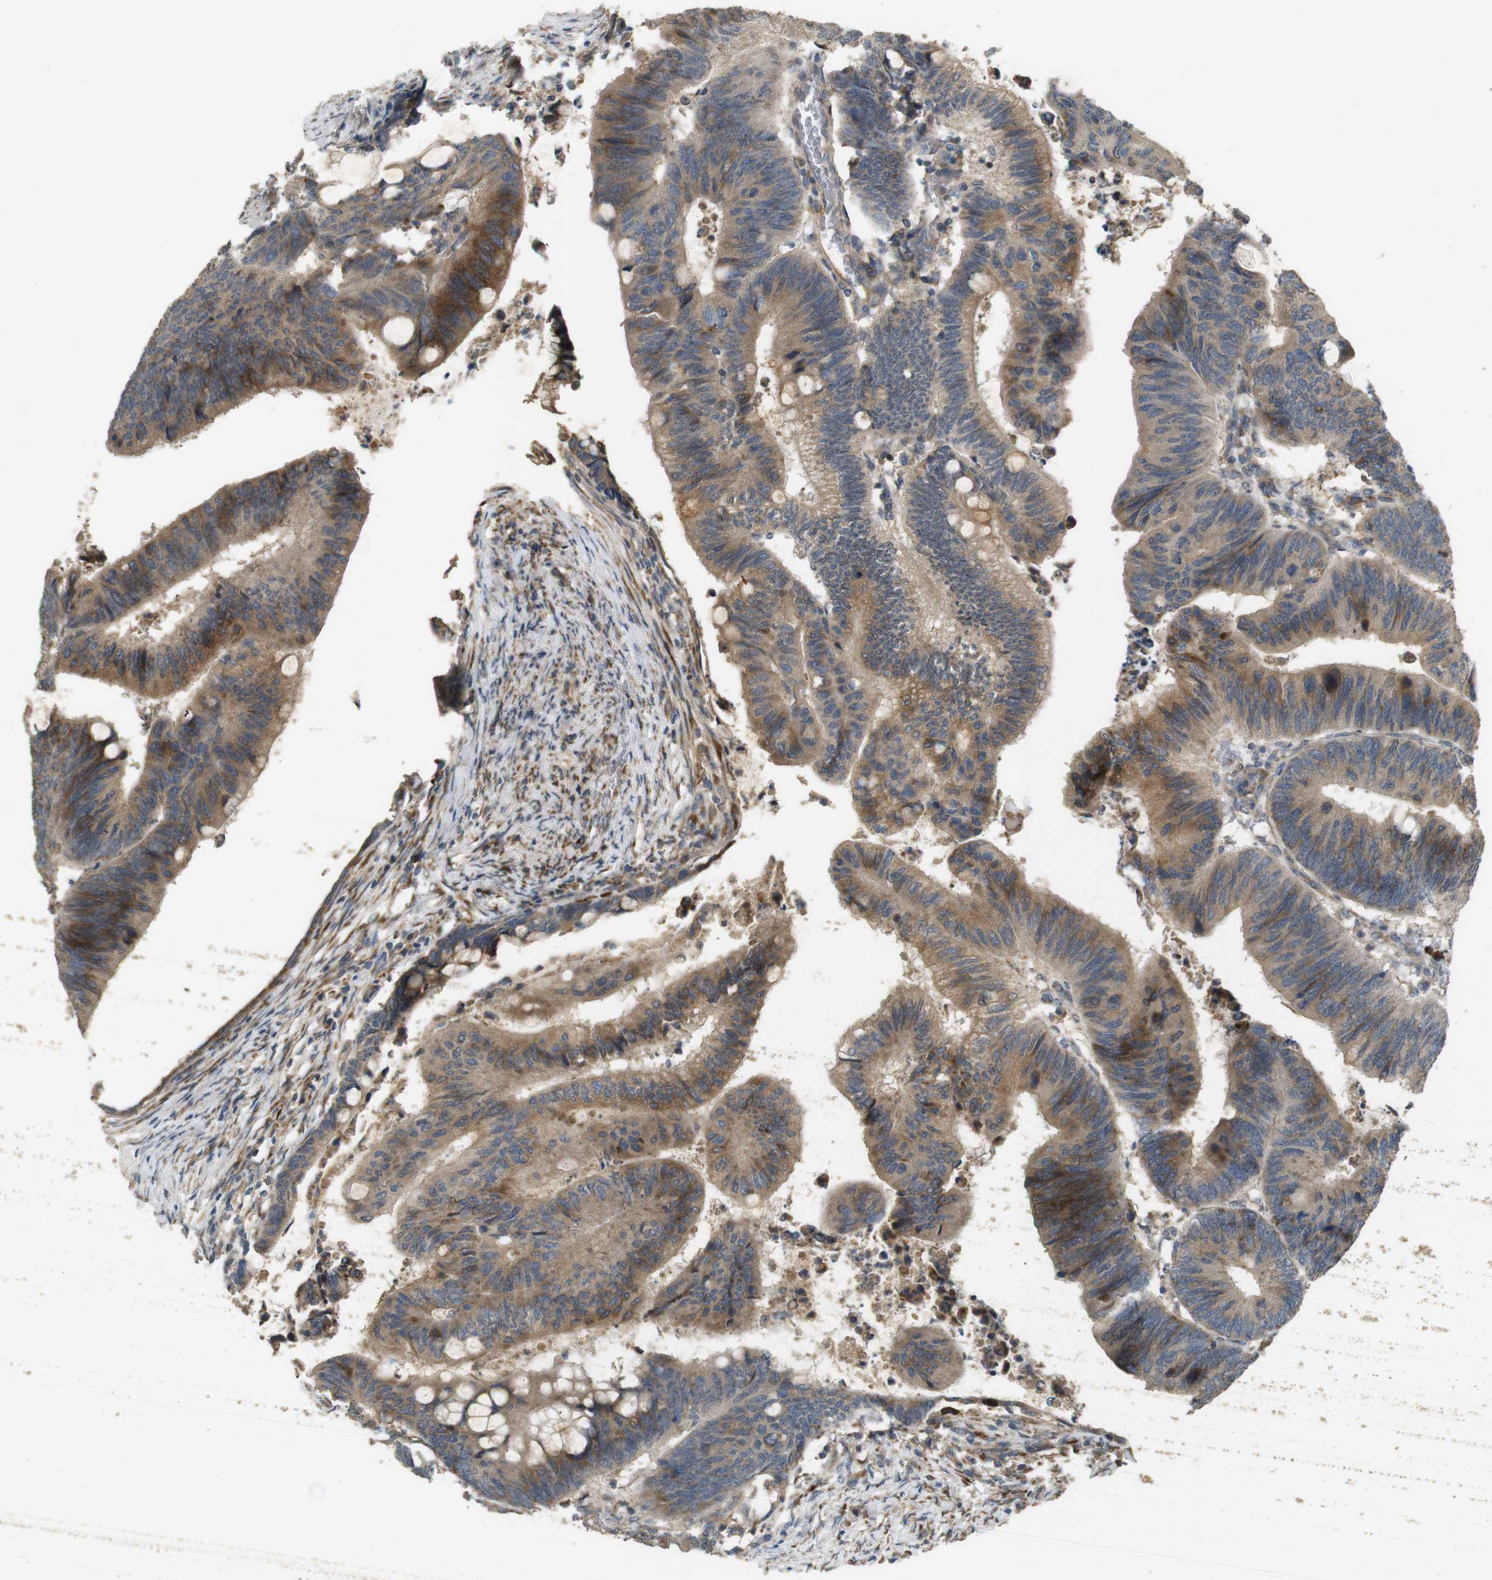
{"staining": {"intensity": "moderate", "quantity": ">75%", "location": "cytoplasmic/membranous"}, "tissue": "colorectal cancer", "cell_type": "Tumor cells", "image_type": "cancer", "snomed": [{"axis": "morphology", "description": "Normal tissue, NOS"}, {"axis": "morphology", "description": "Adenocarcinoma, NOS"}, {"axis": "topography", "description": "Rectum"}, {"axis": "topography", "description": "Peripheral nerve tissue"}], "caption": "Moderate cytoplasmic/membranous positivity is present in approximately >75% of tumor cells in colorectal cancer (adenocarcinoma).", "gene": "ARHGAP24", "patient": {"sex": "male", "age": 92}}